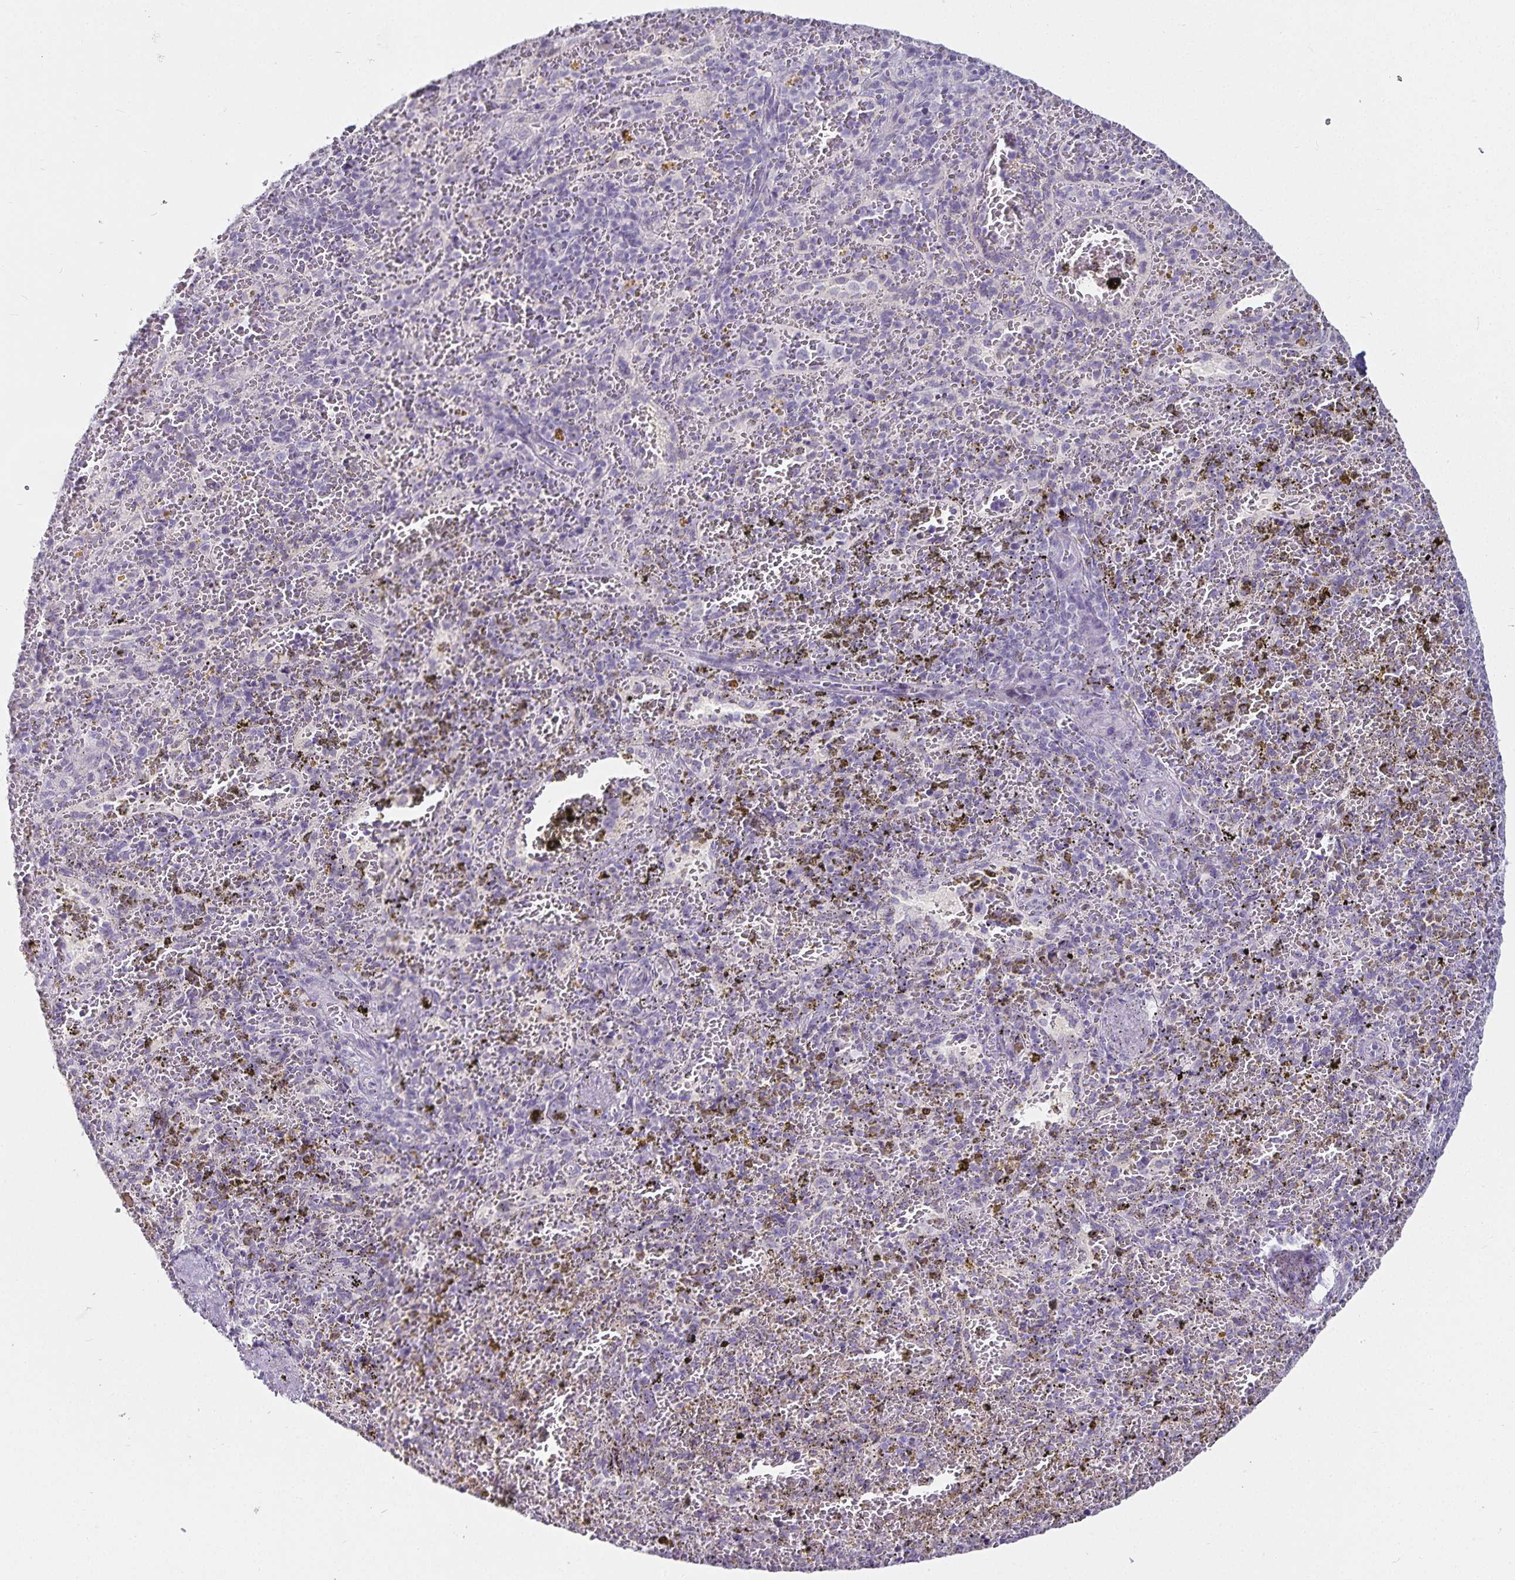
{"staining": {"intensity": "negative", "quantity": "none", "location": "none"}, "tissue": "spleen", "cell_type": "Cells in red pulp", "image_type": "normal", "snomed": [{"axis": "morphology", "description": "Normal tissue, NOS"}, {"axis": "topography", "description": "Spleen"}], "caption": "Immunohistochemistry photomicrograph of benign spleen stained for a protein (brown), which exhibits no positivity in cells in red pulp.", "gene": "CA12", "patient": {"sex": "female", "age": 50}}